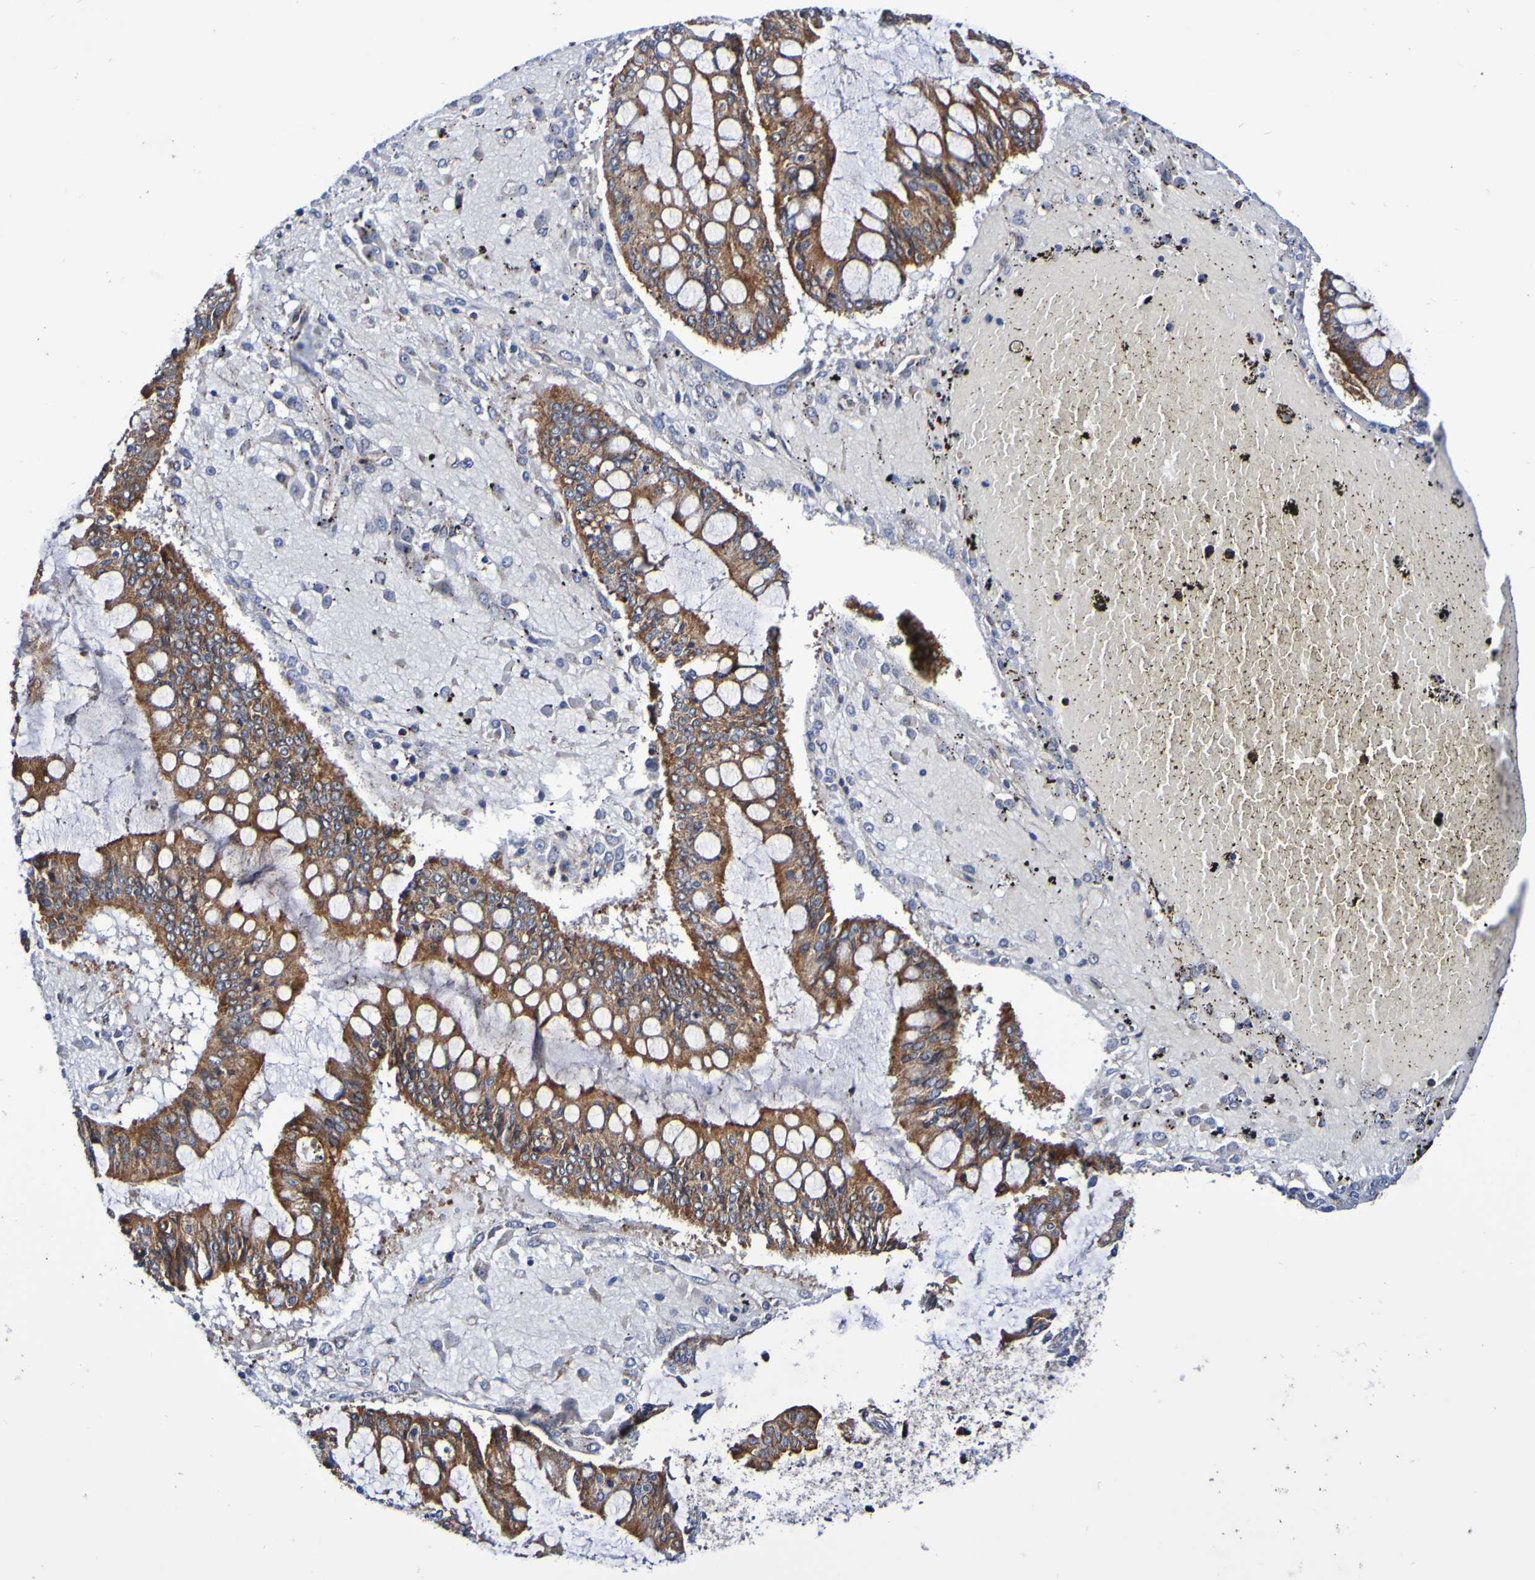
{"staining": {"intensity": "strong", "quantity": ">75%", "location": "cytoplasmic/membranous"}, "tissue": "ovarian cancer", "cell_type": "Tumor cells", "image_type": "cancer", "snomed": [{"axis": "morphology", "description": "Cystadenocarcinoma, mucinous, NOS"}, {"axis": "topography", "description": "Ovary"}], "caption": "High-magnification brightfield microscopy of ovarian mucinous cystadenocarcinoma stained with DAB (brown) and counterstained with hematoxylin (blue). tumor cells exhibit strong cytoplasmic/membranous expression is seen in about>75% of cells. Using DAB (brown) and hematoxylin (blue) stains, captured at high magnification using brightfield microscopy.", "gene": "GJB1", "patient": {"sex": "female", "age": 73}}